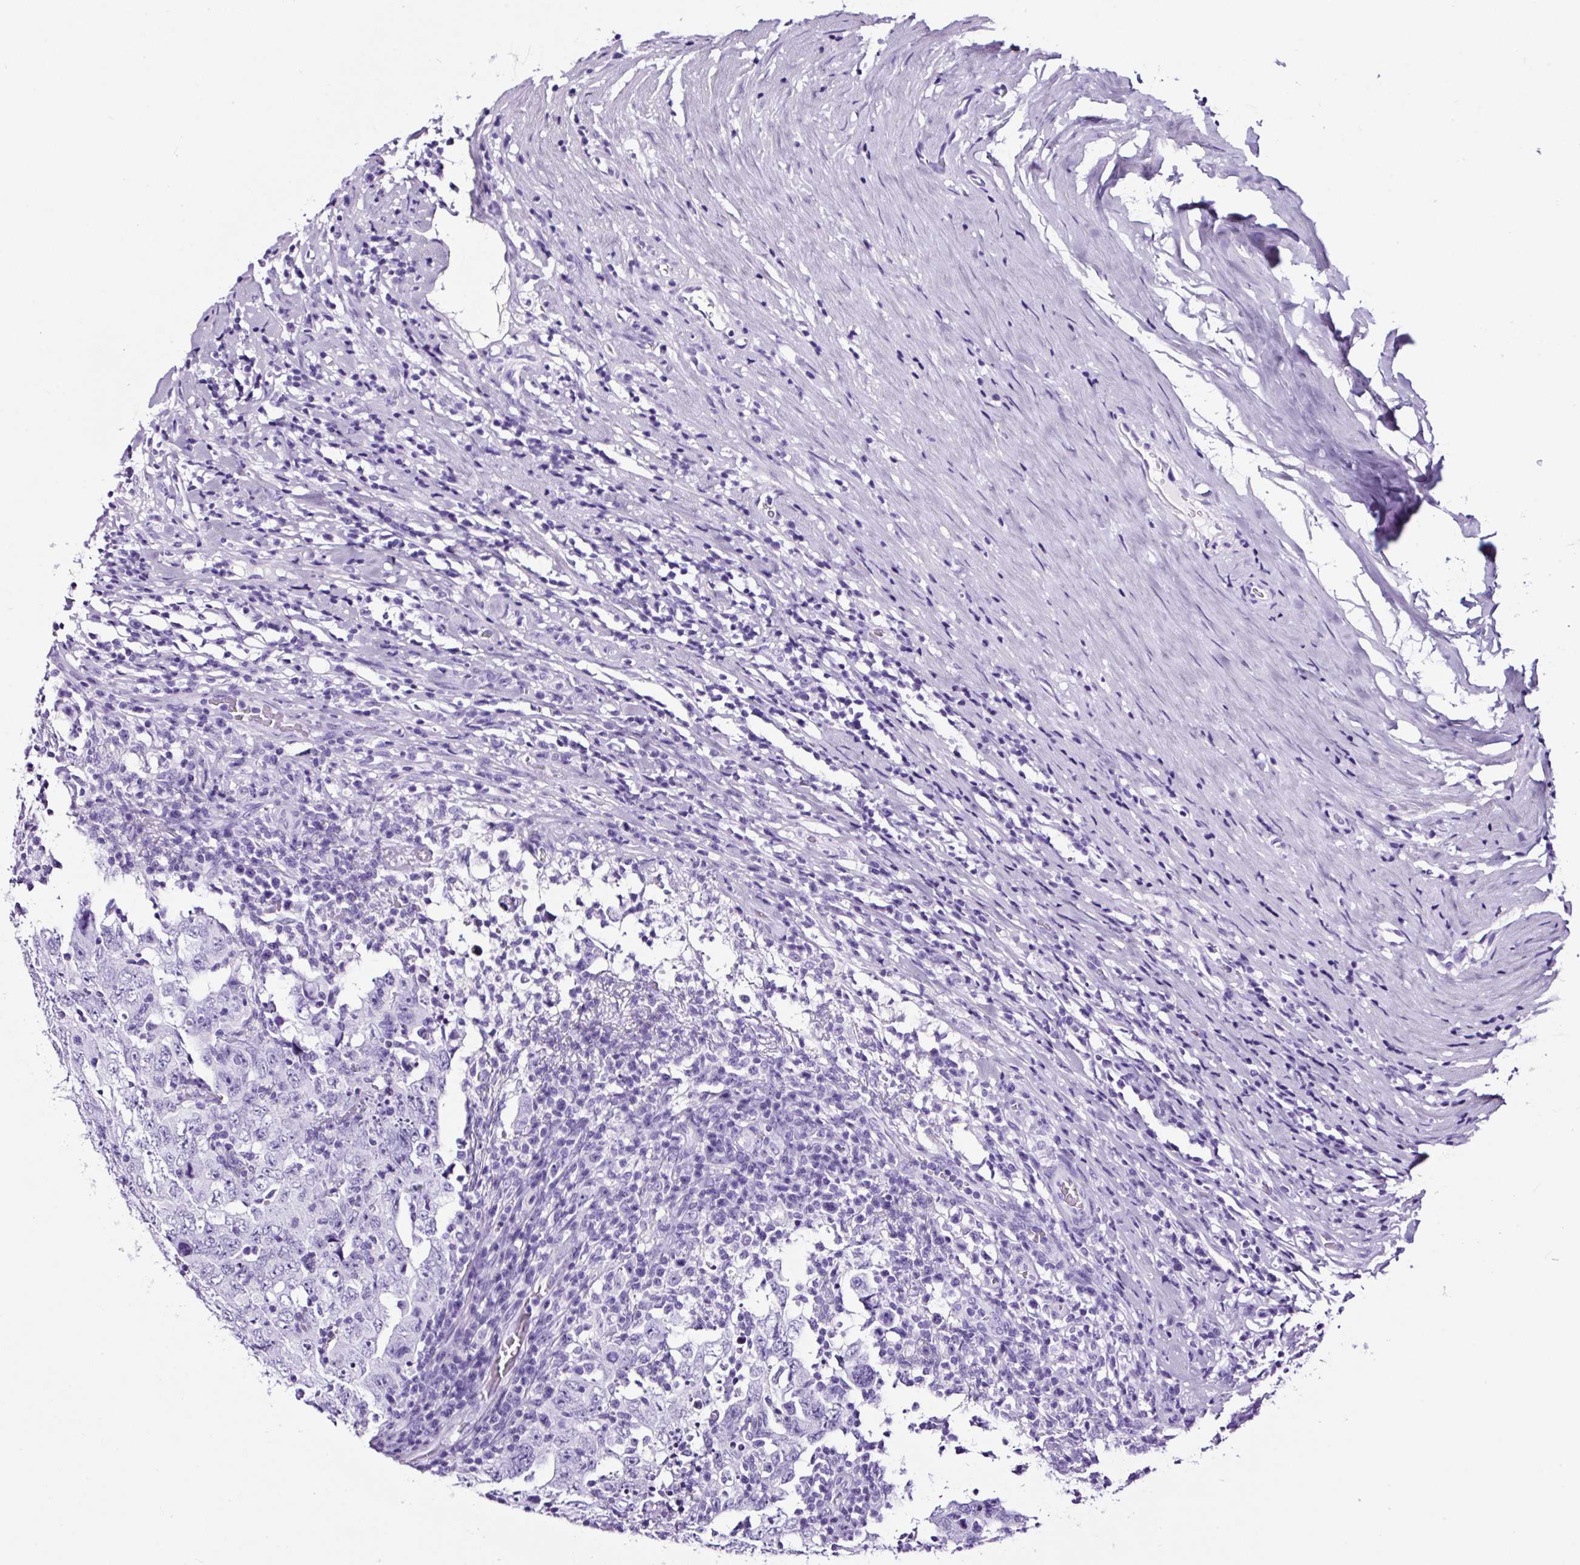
{"staining": {"intensity": "negative", "quantity": "none", "location": "none"}, "tissue": "testis cancer", "cell_type": "Tumor cells", "image_type": "cancer", "snomed": [{"axis": "morphology", "description": "Carcinoma, Embryonal, NOS"}, {"axis": "topography", "description": "Testis"}], "caption": "Tumor cells show no significant protein staining in embryonal carcinoma (testis). The staining is performed using DAB (3,3'-diaminobenzidine) brown chromogen with nuclei counter-stained in using hematoxylin.", "gene": "FBXL7", "patient": {"sex": "male", "age": 26}}